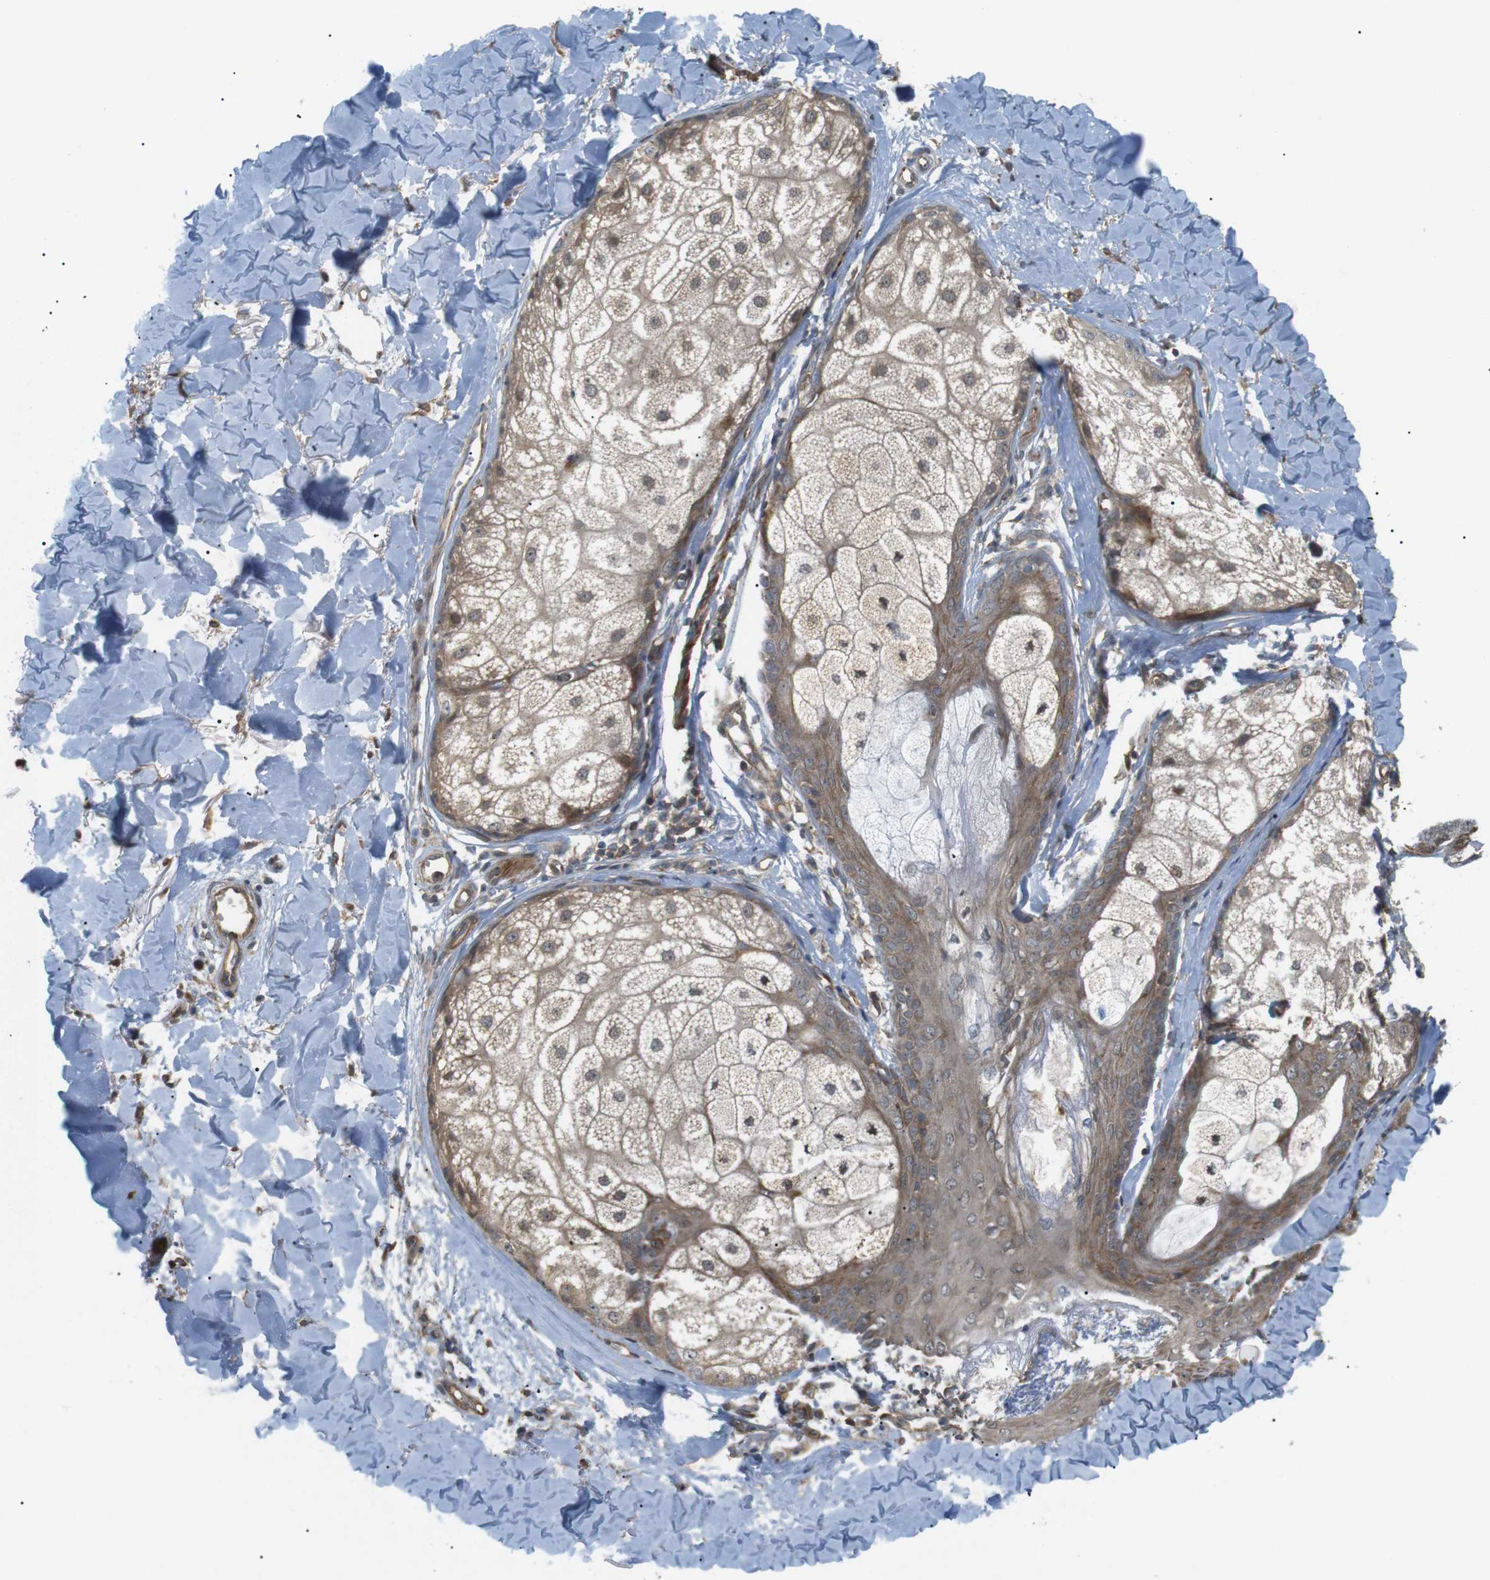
{"staining": {"intensity": "weak", "quantity": ">75%", "location": "cytoplasmic/membranous"}, "tissue": "skin cancer", "cell_type": "Tumor cells", "image_type": "cancer", "snomed": [{"axis": "morphology", "description": "Basal cell carcinoma"}, {"axis": "topography", "description": "Skin"}], "caption": "Protein expression analysis of human skin cancer reveals weak cytoplasmic/membranous staining in about >75% of tumor cells.", "gene": "KANK2", "patient": {"sex": "male", "age": 43}}